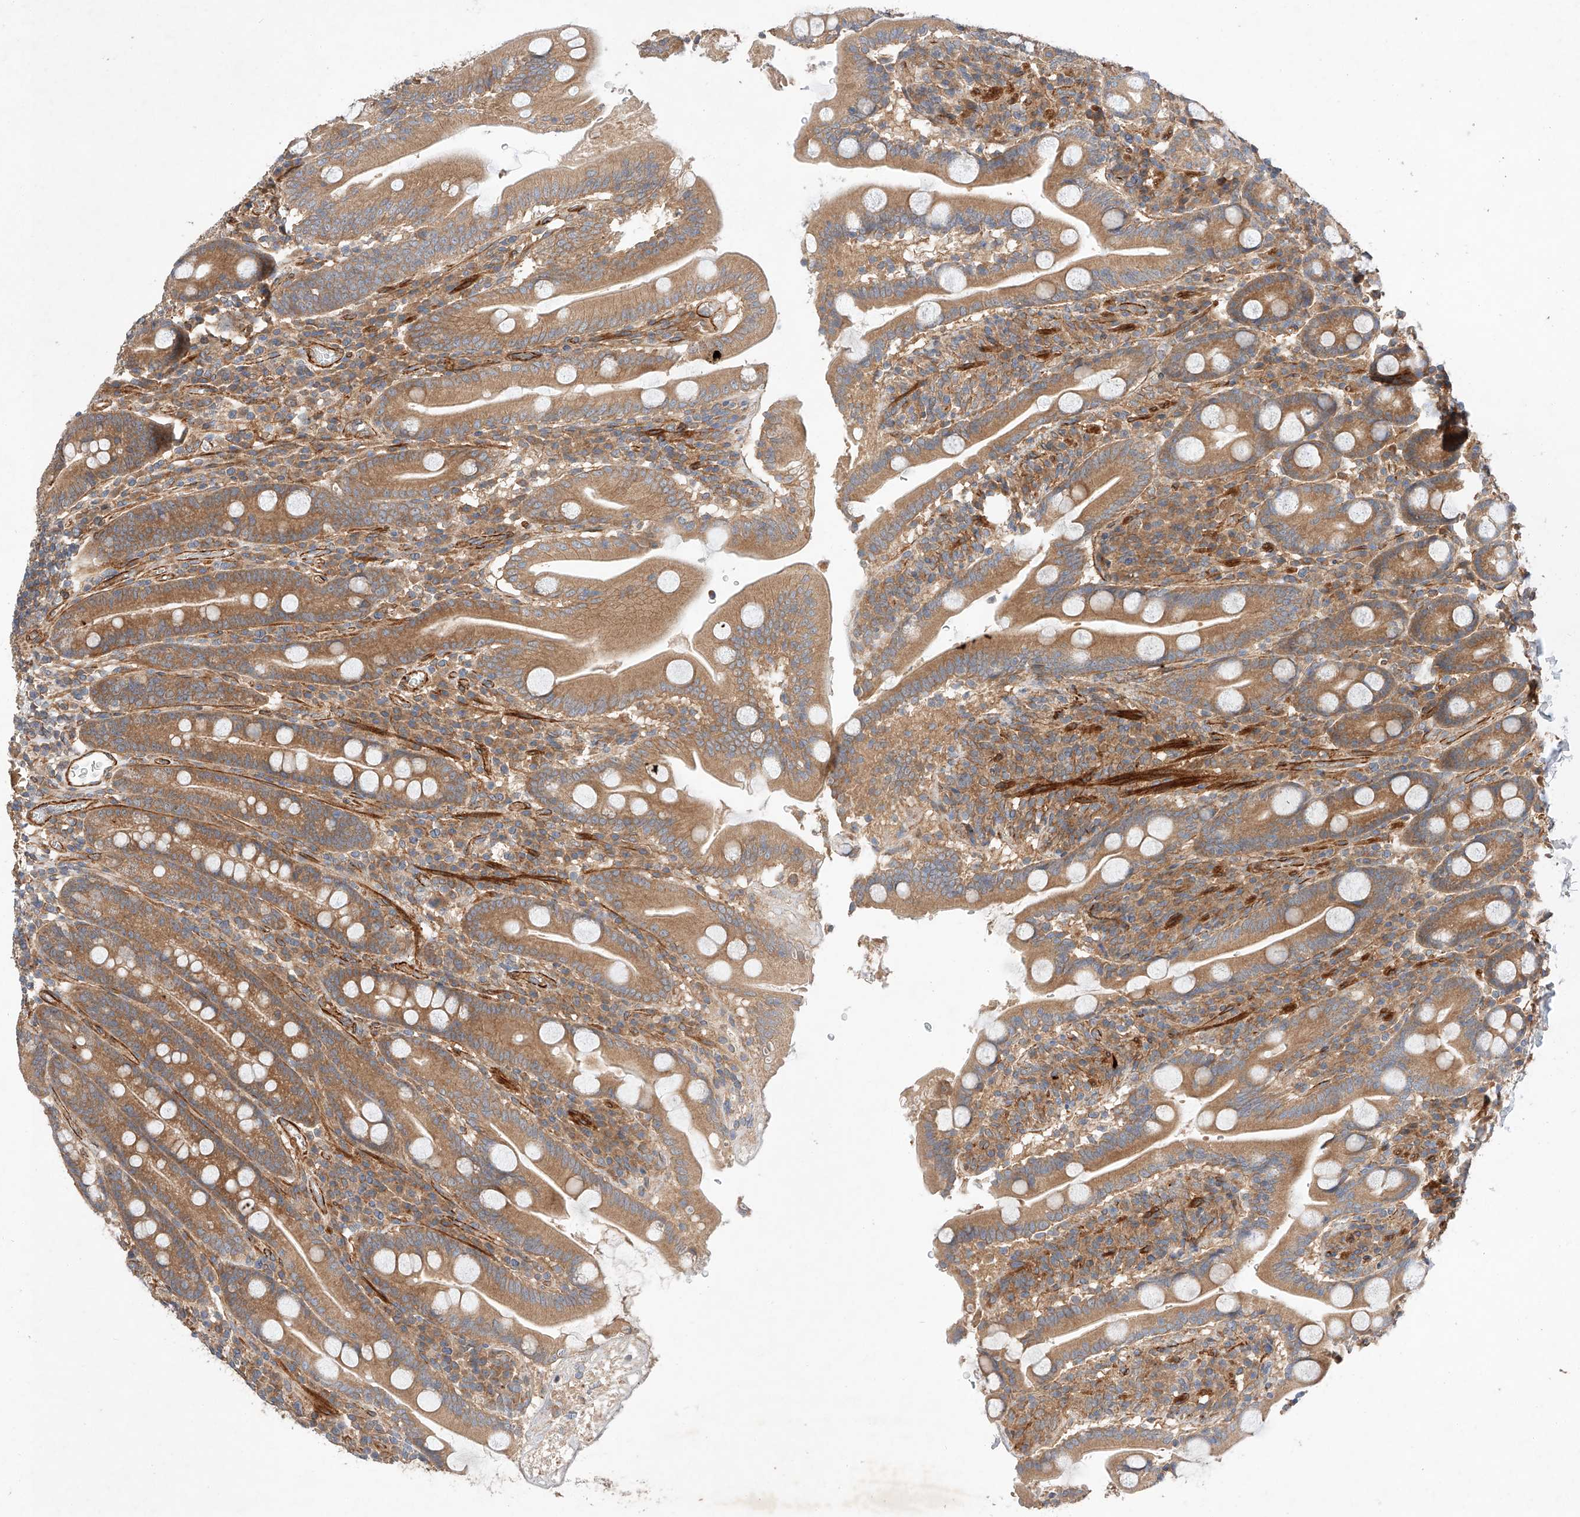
{"staining": {"intensity": "moderate", "quantity": ">75%", "location": "cytoplasmic/membranous"}, "tissue": "duodenum", "cell_type": "Glandular cells", "image_type": "normal", "snomed": [{"axis": "morphology", "description": "Normal tissue, NOS"}, {"axis": "topography", "description": "Duodenum"}], "caption": "DAB (3,3'-diaminobenzidine) immunohistochemical staining of normal human duodenum displays moderate cytoplasmic/membranous protein expression in approximately >75% of glandular cells.", "gene": "RAB23", "patient": {"sex": "male", "age": 35}}